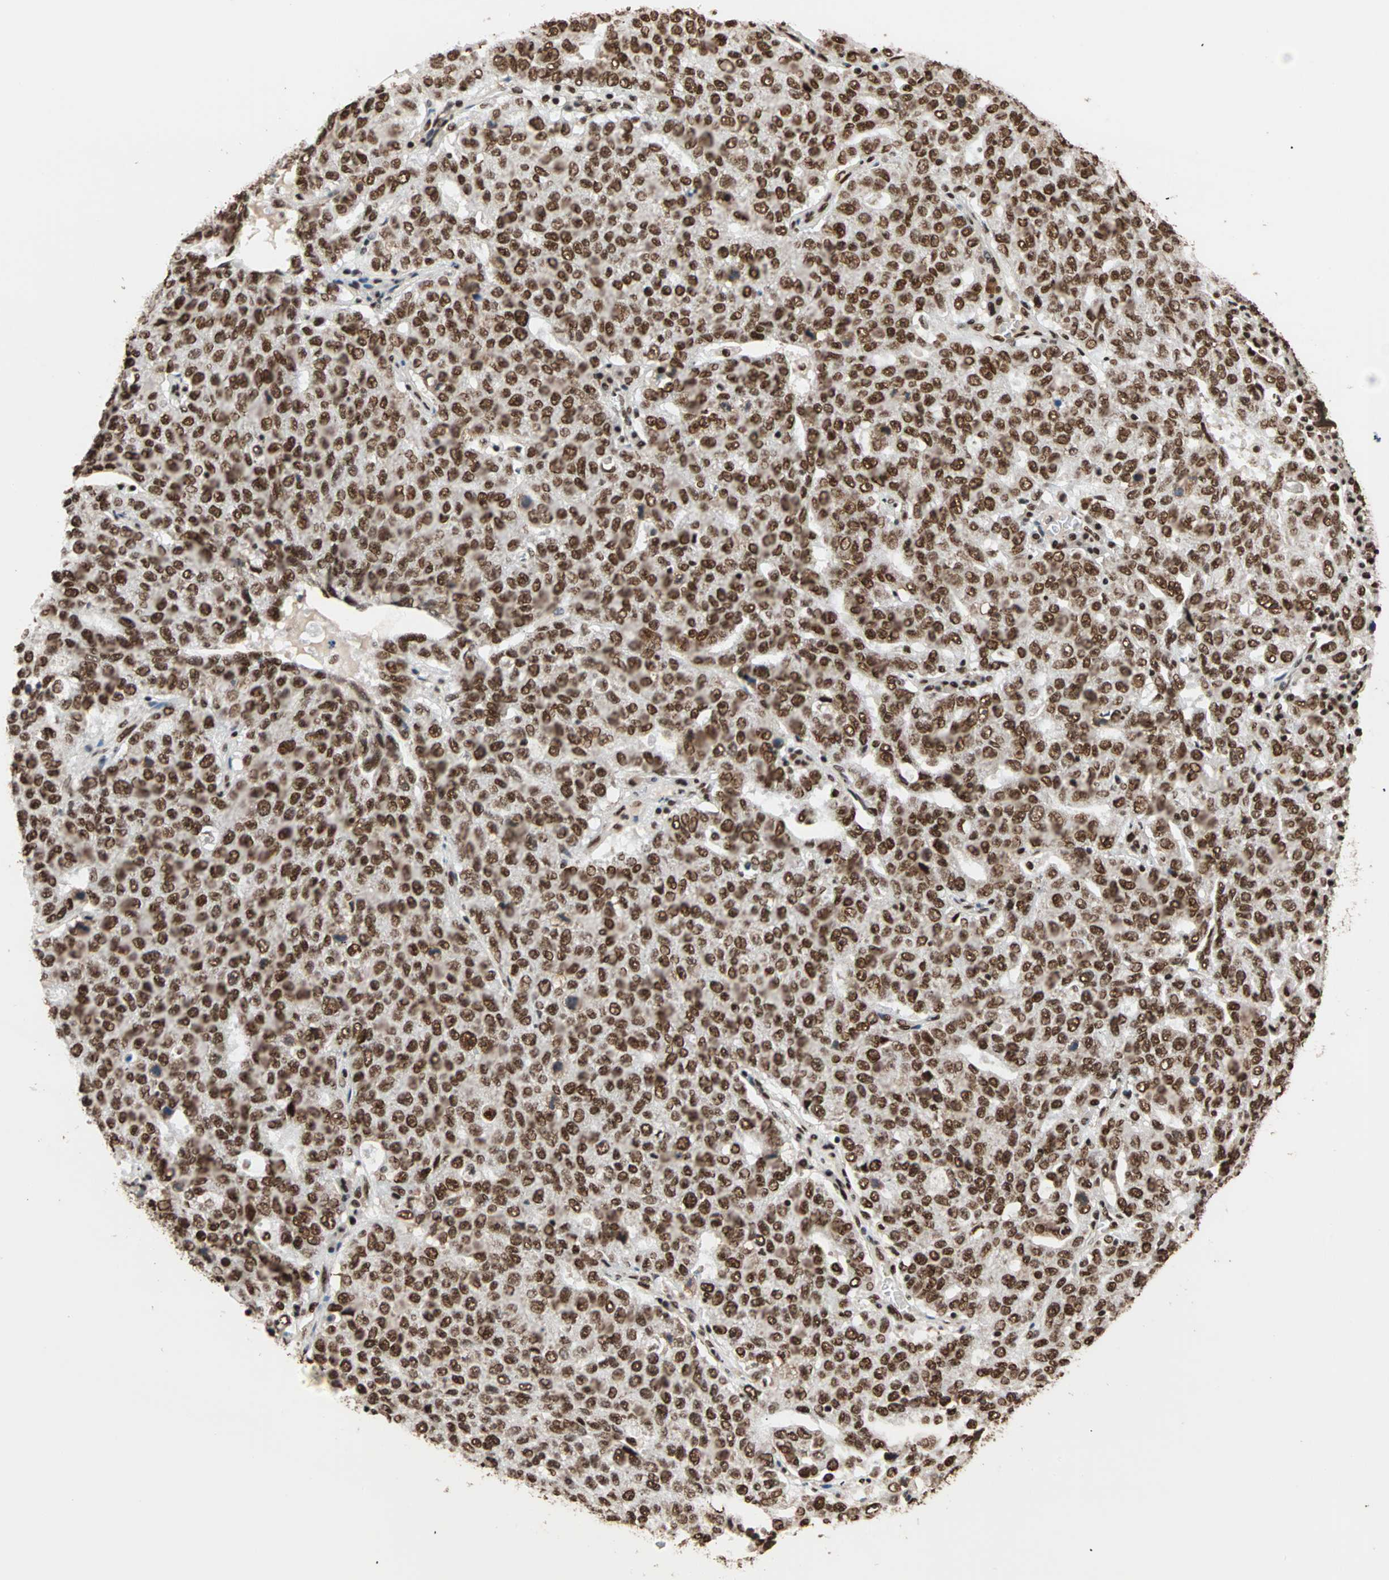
{"staining": {"intensity": "strong", "quantity": ">75%", "location": "nuclear"}, "tissue": "ovarian cancer", "cell_type": "Tumor cells", "image_type": "cancer", "snomed": [{"axis": "morphology", "description": "Carcinoma, endometroid"}, {"axis": "topography", "description": "Ovary"}], "caption": "This is an image of IHC staining of ovarian cancer (endometroid carcinoma), which shows strong expression in the nuclear of tumor cells.", "gene": "ILF2", "patient": {"sex": "female", "age": 62}}